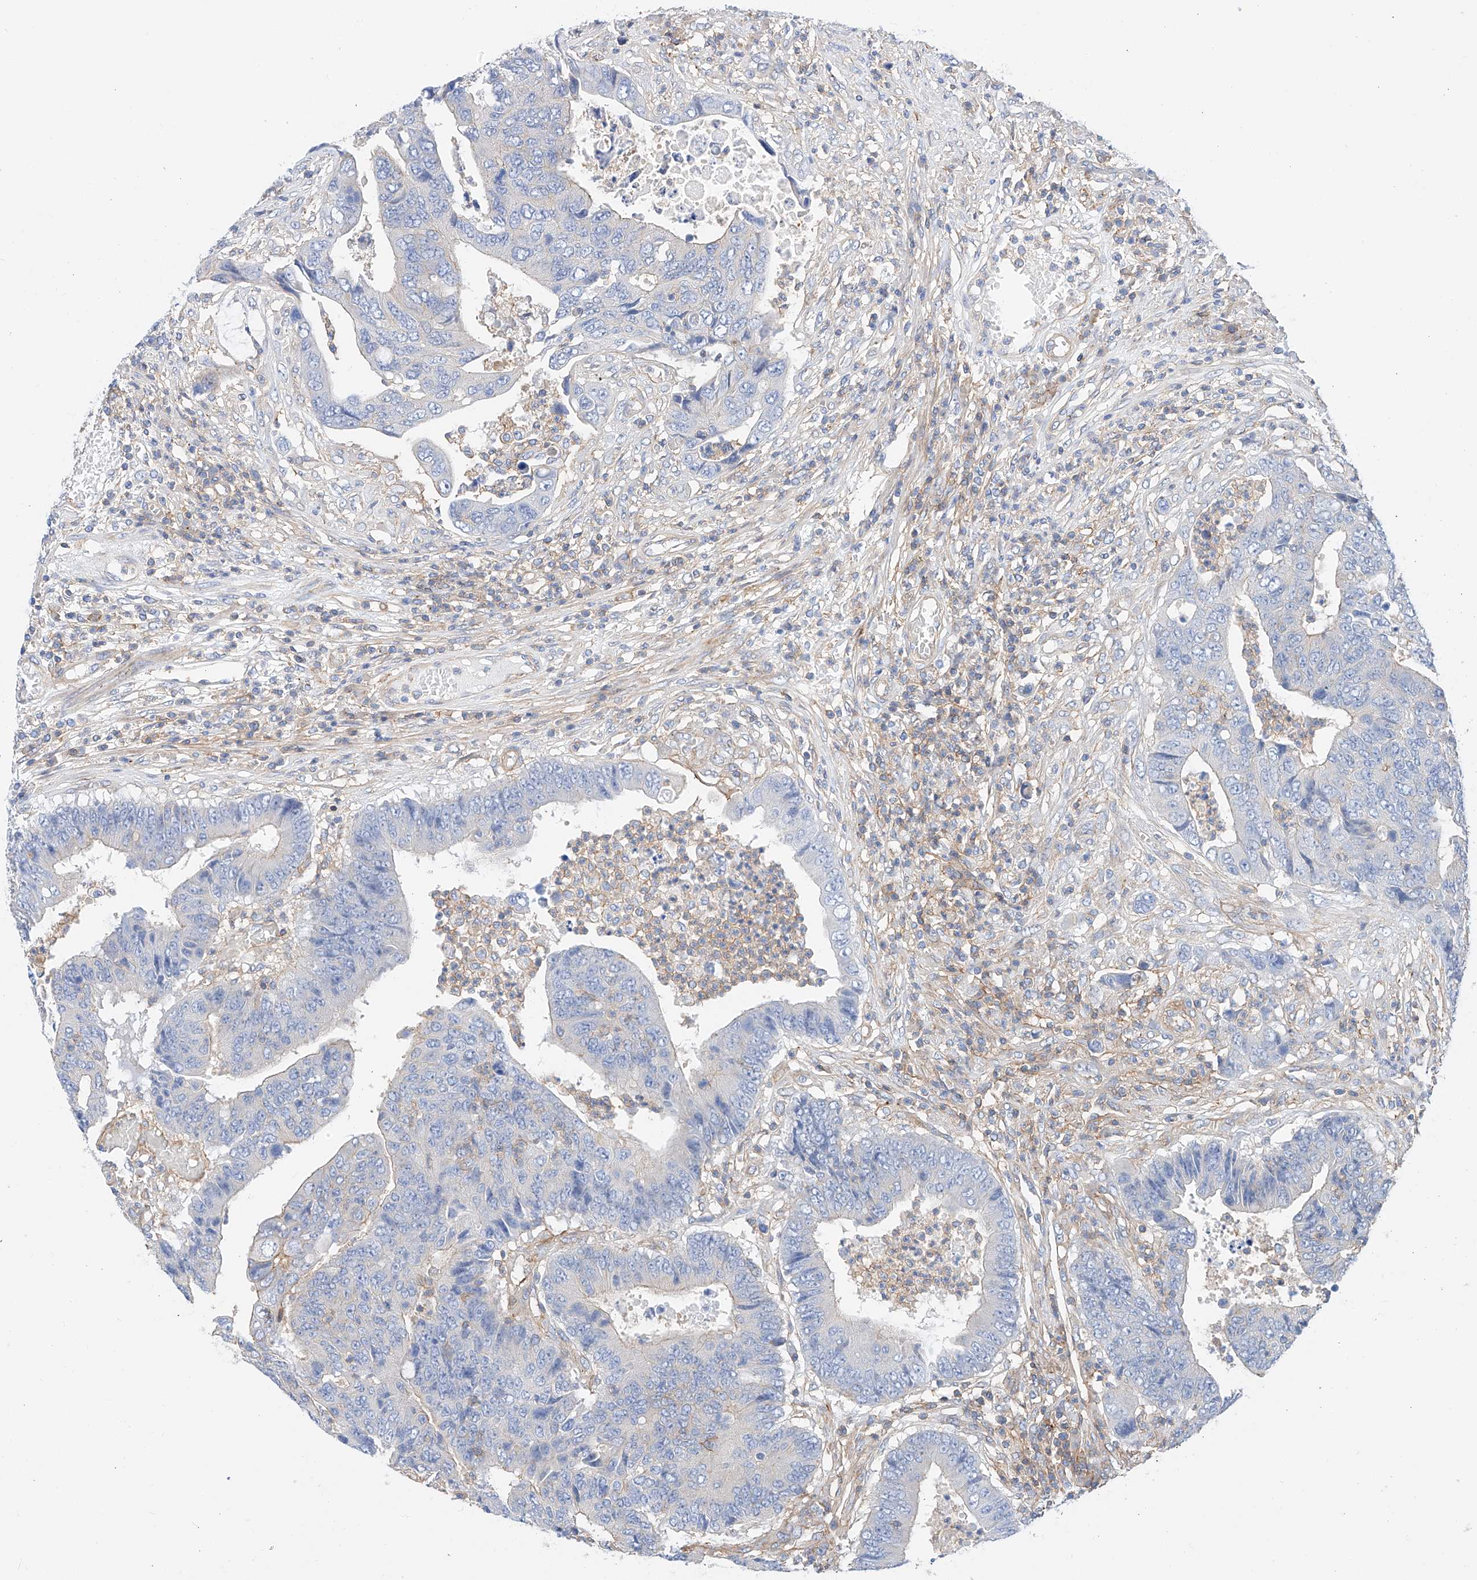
{"staining": {"intensity": "negative", "quantity": "none", "location": "none"}, "tissue": "colorectal cancer", "cell_type": "Tumor cells", "image_type": "cancer", "snomed": [{"axis": "morphology", "description": "Adenocarcinoma, NOS"}, {"axis": "topography", "description": "Rectum"}], "caption": "Human colorectal adenocarcinoma stained for a protein using immunohistochemistry shows no positivity in tumor cells.", "gene": "HAUS4", "patient": {"sex": "male", "age": 84}}